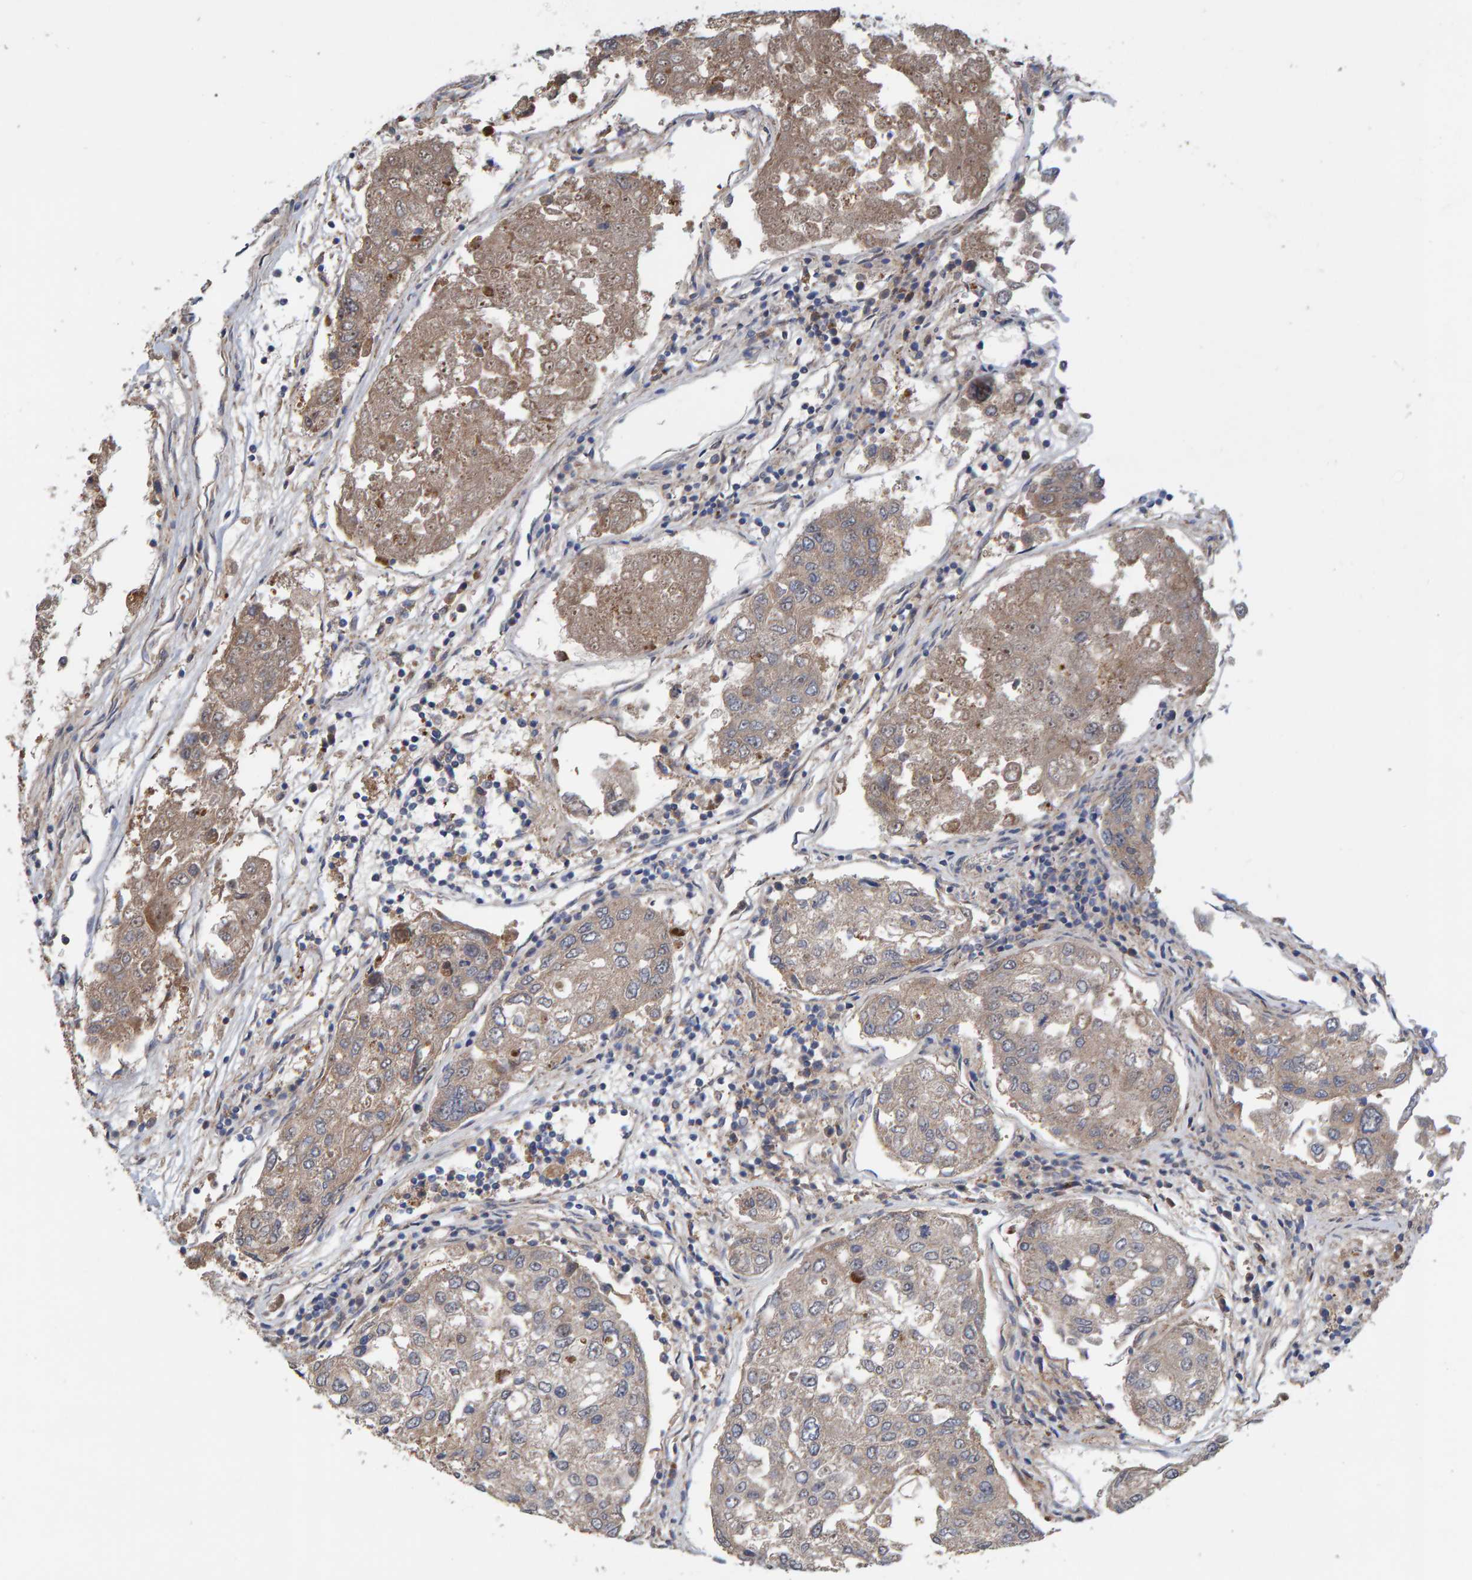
{"staining": {"intensity": "weak", "quantity": ">75%", "location": "cytoplasmic/membranous"}, "tissue": "urothelial cancer", "cell_type": "Tumor cells", "image_type": "cancer", "snomed": [{"axis": "morphology", "description": "Urothelial carcinoma, High grade"}, {"axis": "topography", "description": "Lymph node"}, {"axis": "topography", "description": "Urinary bladder"}], "caption": "Immunohistochemistry (IHC) staining of urothelial cancer, which exhibits low levels of weak cytoplasmic/membranous positivity in about >75% of tumor cells indicating weak cytoplasmic/membranous protein expression. The staining was performed using DAB (3,3'-diaminobenzidine) (brown) for protein detection and nuclei were counterstained in hematoxylin (blue).", "gene": "KIAA0753", "patient": {"sex": "male", "age": 51}}